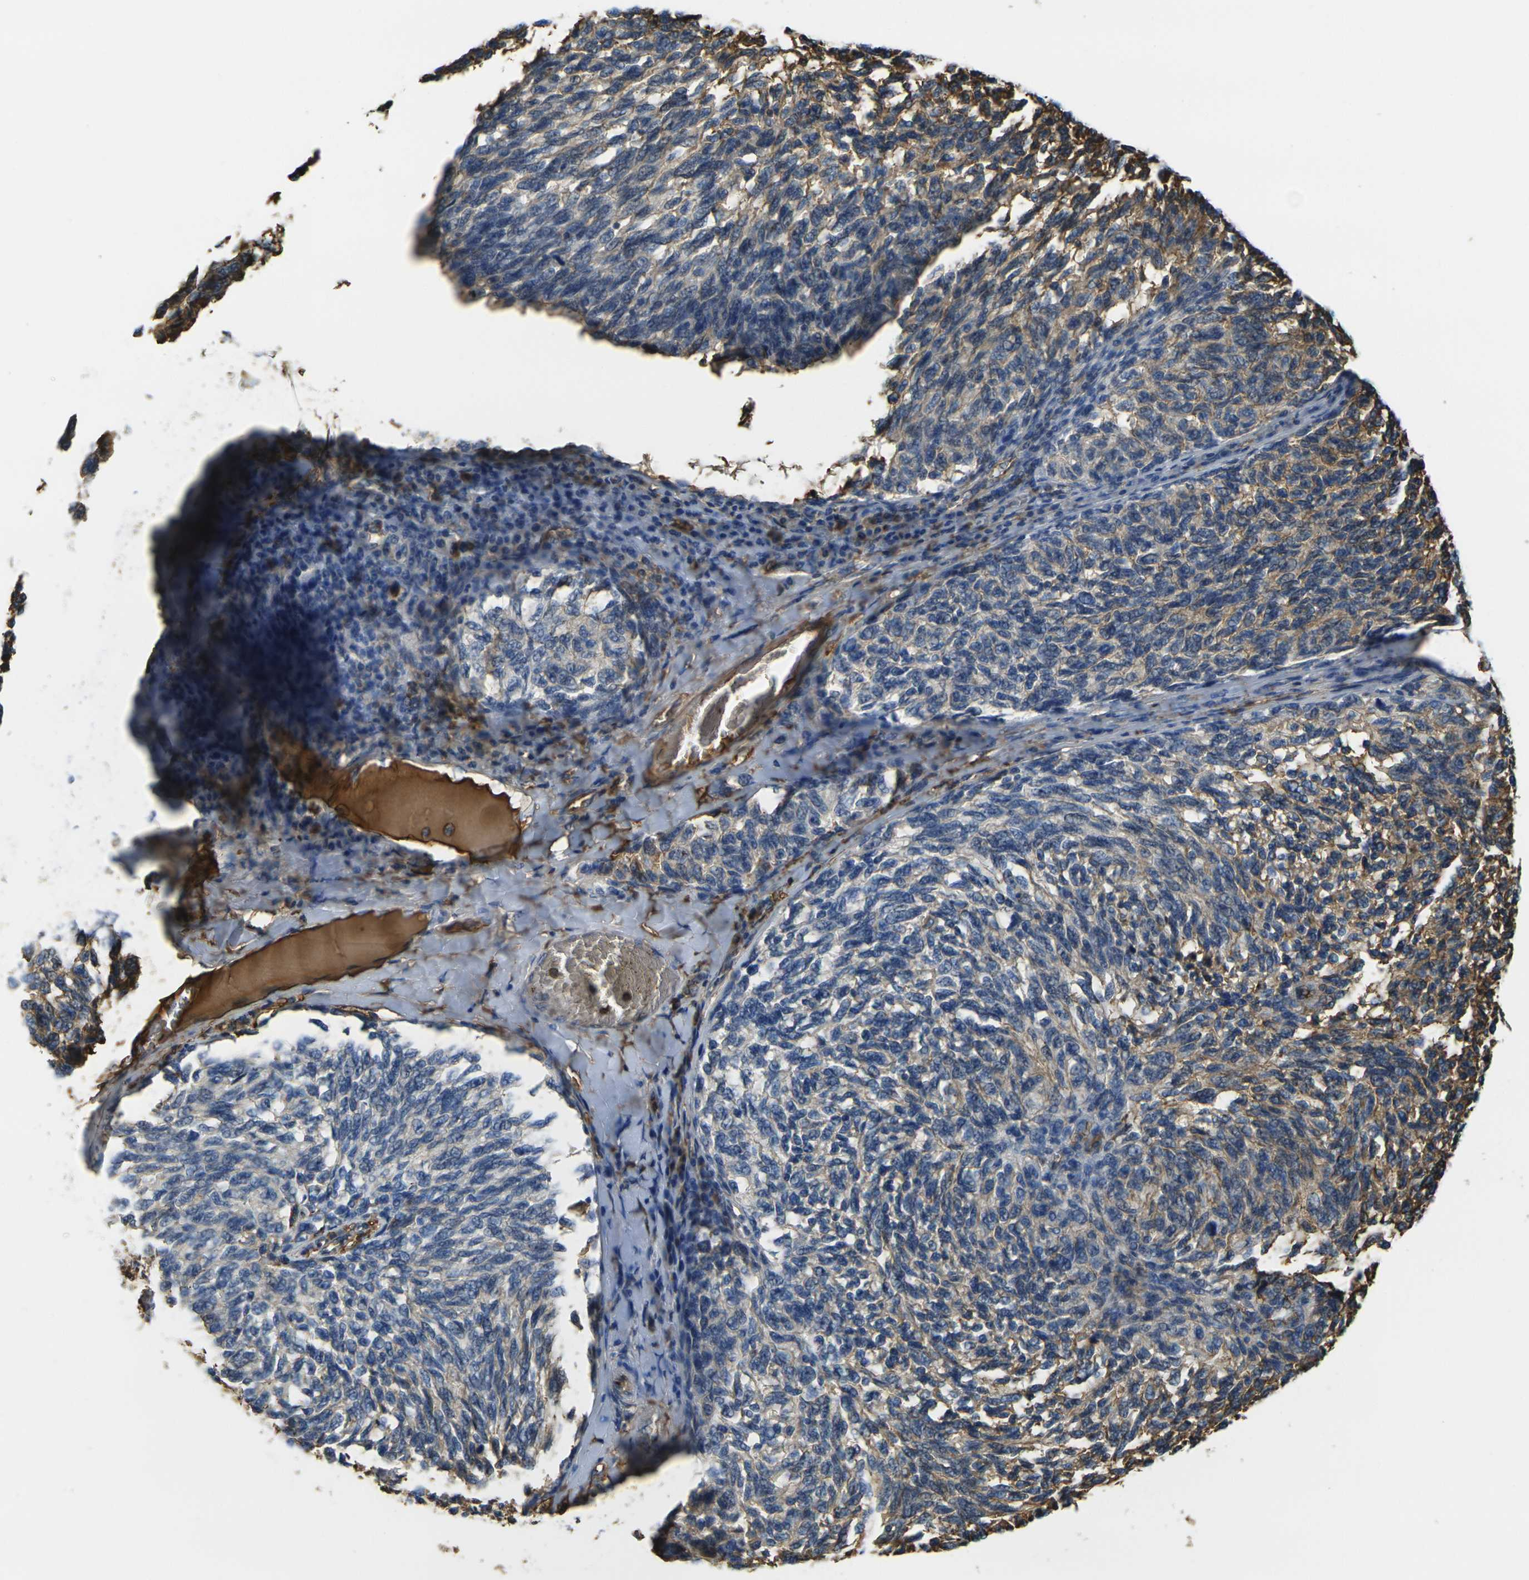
{"staining": {"intensity": "weak", "quantity": ">75%", "location": "cytoplasmic/membranous"}, "tissue": "melanoma", "cell_type": "Tumor cells", "image_type": "cancer", "snomed": [{"axis": "morphology", "description": "Malignant melanoma, NOS"}, {"axis": "topography", "description": "Skin"}], "caption": "The photomicrograph demonstrates staining of malignant melanoma, revealing weak cytoplasmic/membranous protein staining (brown color) within tumor cells.", "gene": "PLCD1", "patient": {"sex": "female", "age": 73}}